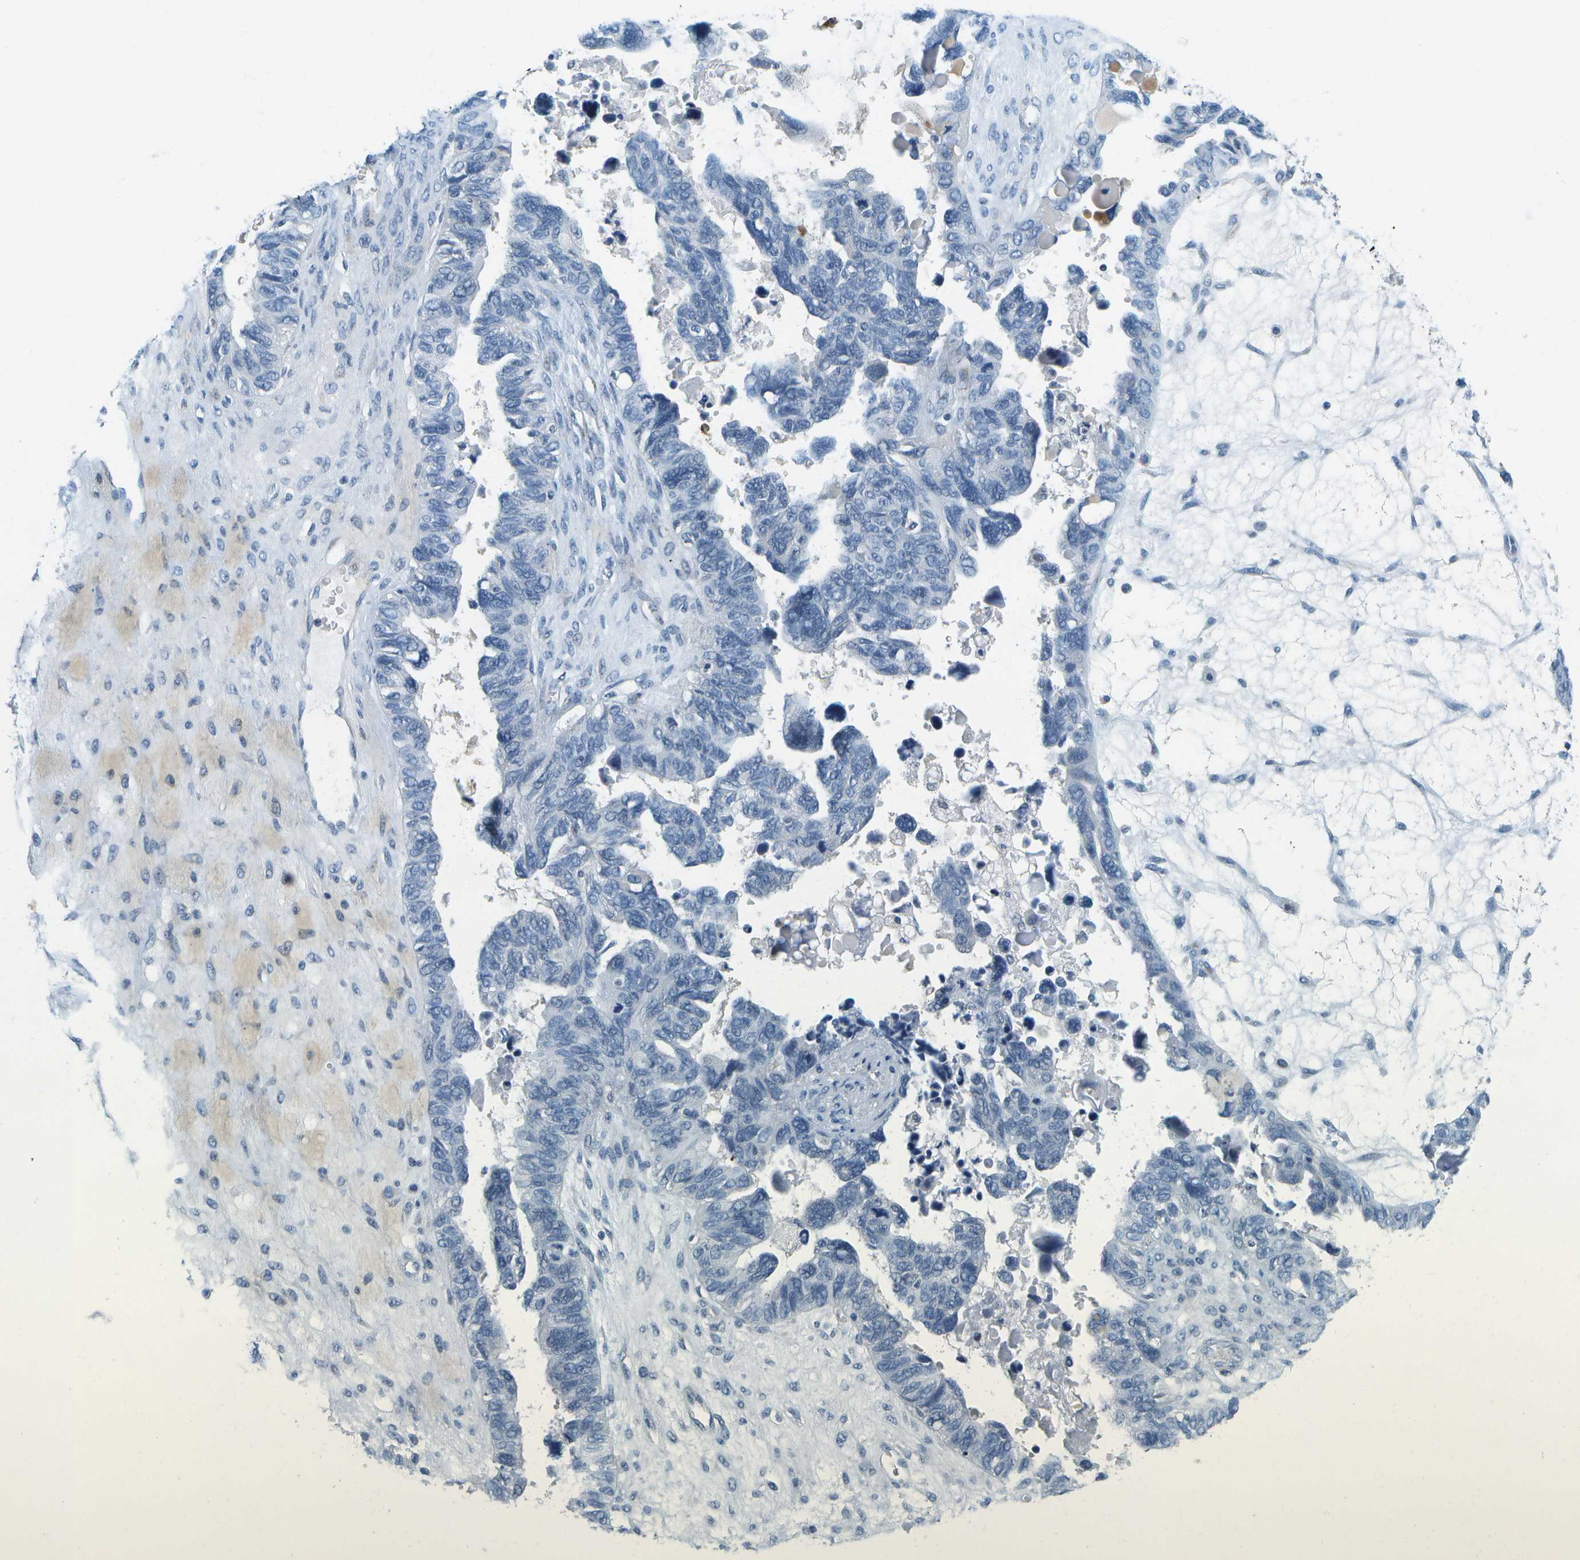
{"staining": {"intensity": "negative", "quantity": "none", "location": "none"}, "tissue": "ovarian cancer", "cell_type": "Tumor cells", "image_type": "cancer", "snomed": [{"axis": "morphology", "description": "Cystadenocarcinoma, serous, NOS"}, {"axis": "topography", "description": "Ovary"}], "caption": "High magnification brightfield microscopy of ovarian cancer stained with DAB (3,3'-diaminobenzidine) (brown) and counterstained with hematoxylin (blue): tumor cells show no significant staining.", "gene": "RASGRP2", "patient": {"sex": "female", "age": 79}}